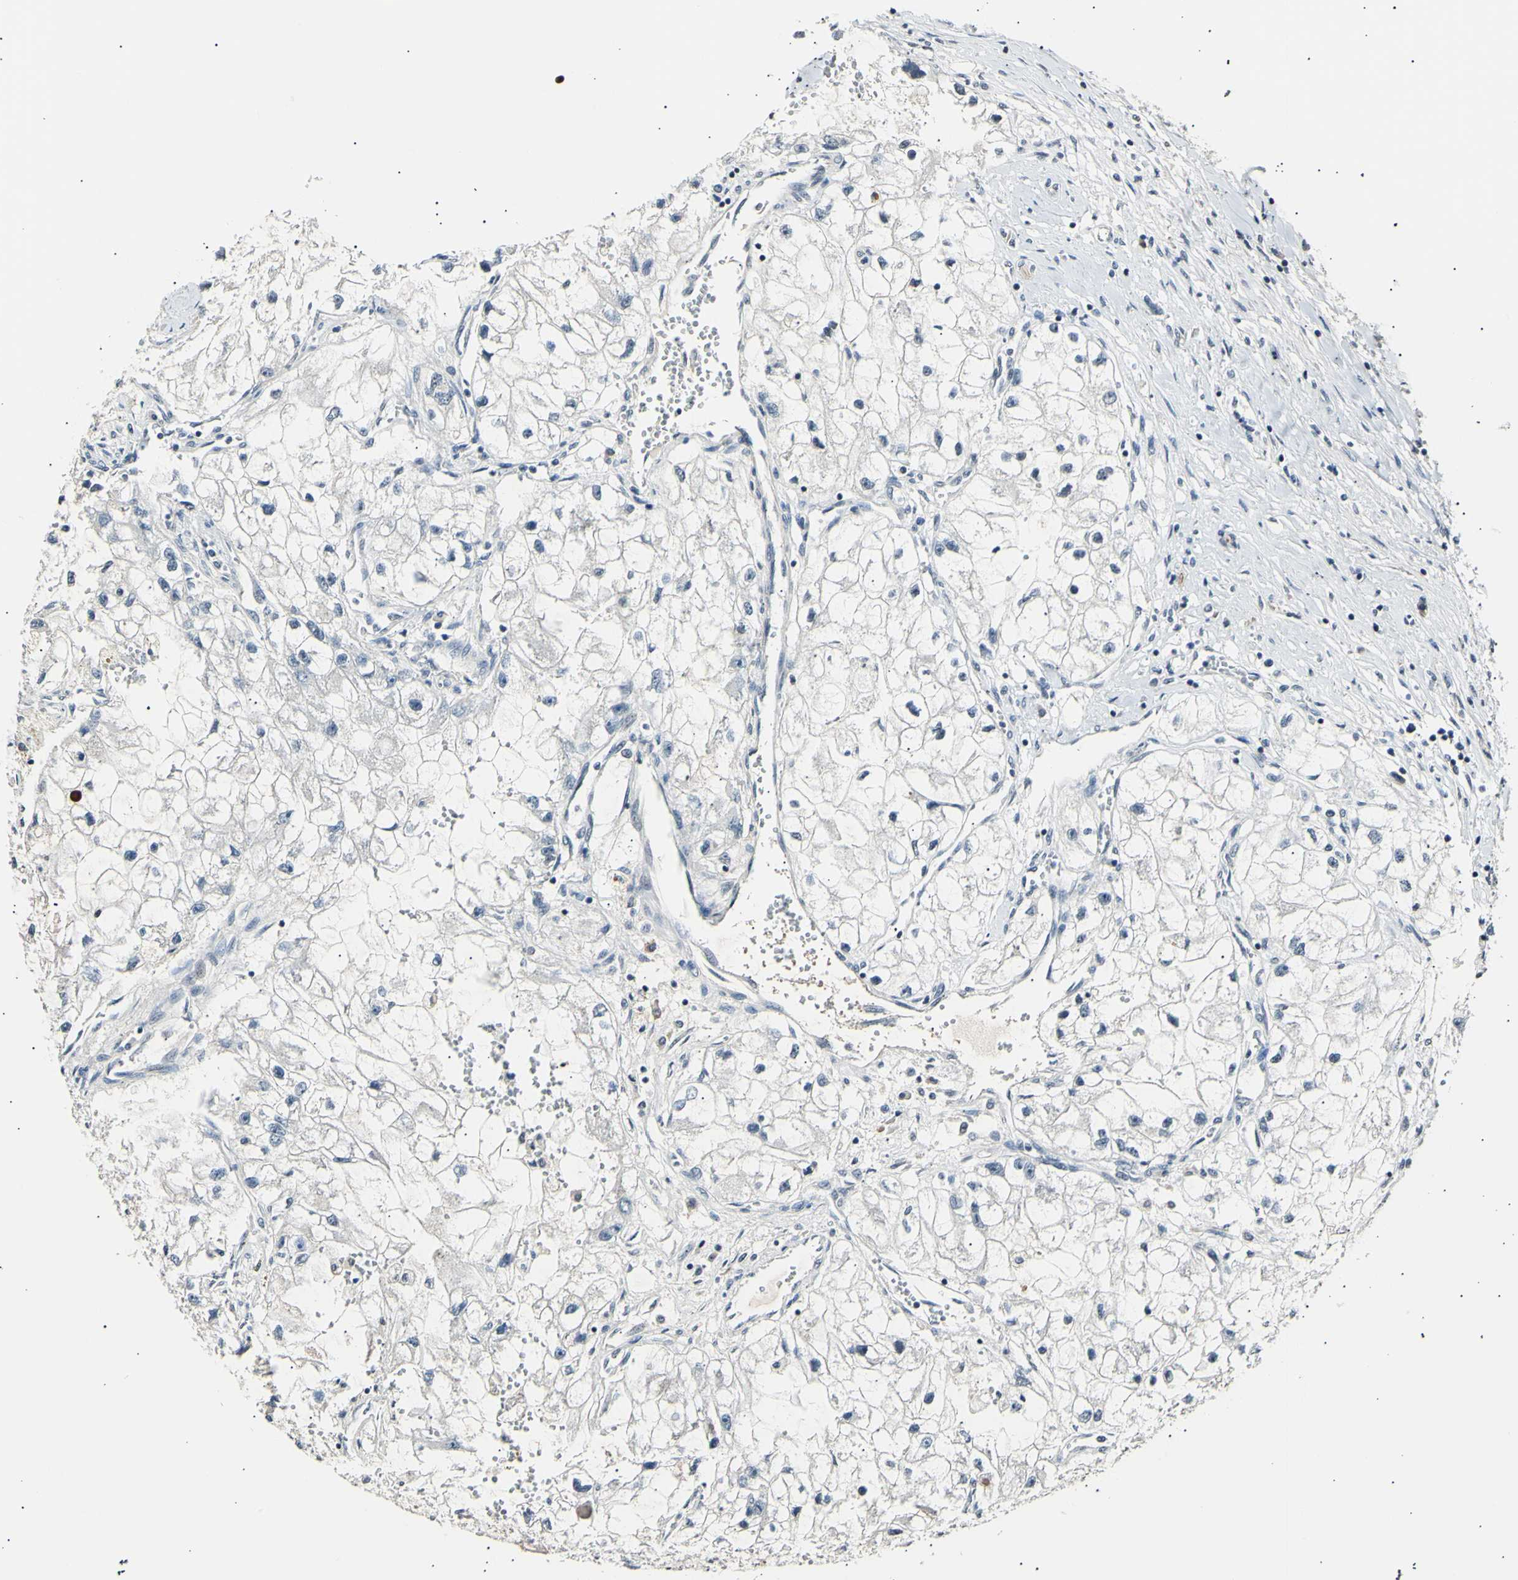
{"staining": {"intensity": "negative", "quantity": "none", "location": "none"}, "tissue": "renal cancer", "cell_type": "Tumor cells", "image_type": "cancer", "snomed": [{"axis": "morphology", "description": "Adenocarcinoma, NOS"}, {"axis": "topography", "description": "Kidney"}], "caption": "Tumor cells are negative for brown protein staining in renal cancer.", "gene": "AK1", "patient": {"sex": "female", "age": 70}}